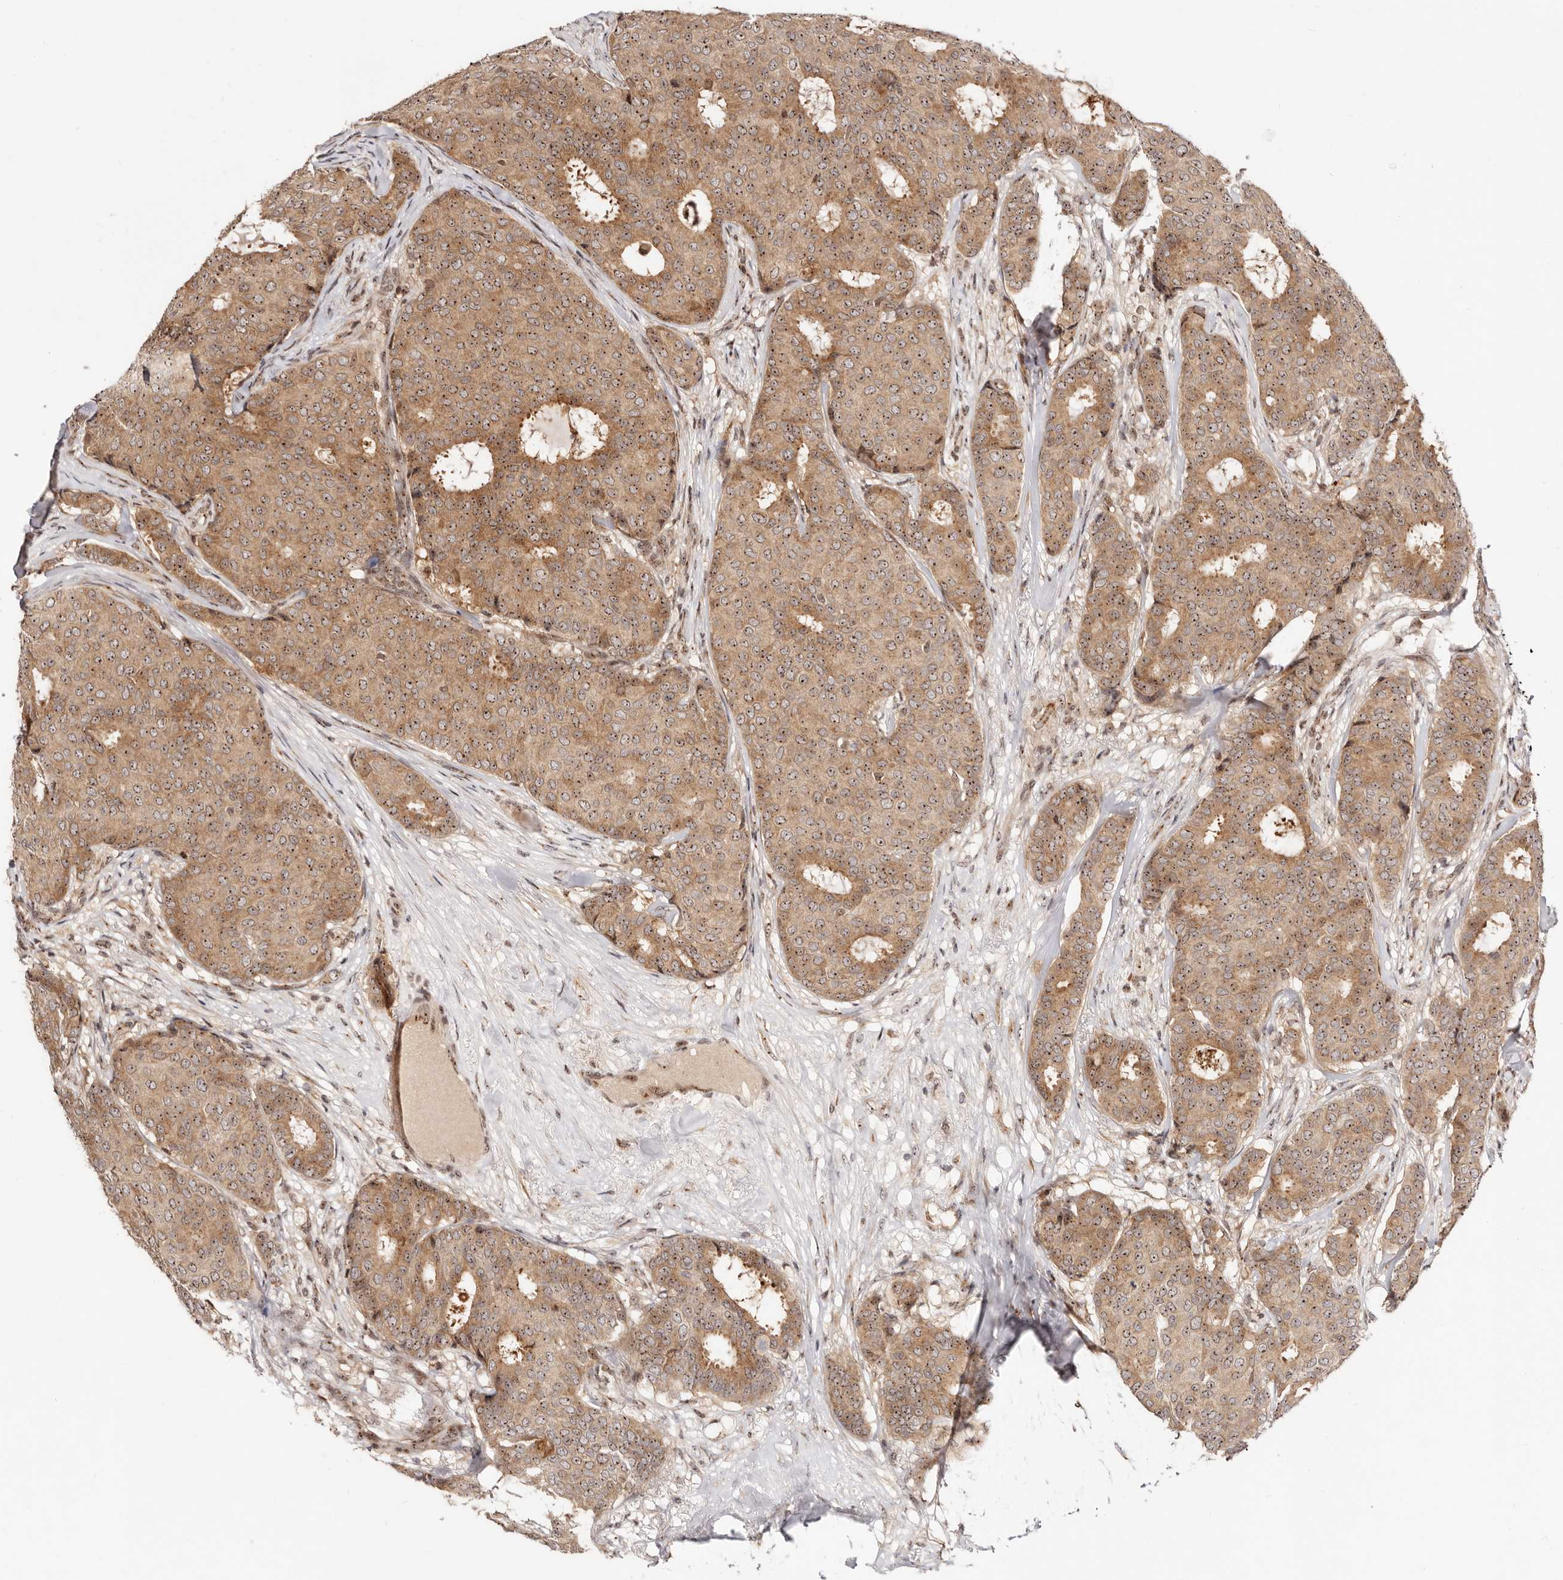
{"staining": {"intensity": "moderate", "quantity": ">75%", "location": "cytoplasmic/membranous,nuclear"}, "tissue": "breast cancer", "cell_type": "Tumor cells", "image_type": "cancer", "snomed": [{"axis": "morphology", "description": "Duct carcinoma"}, {"axis": "topography", "description": "Breast"}], "caption": "Protein staining demonstrates moderate cytoplasmic/membranous and nuclear expression in about >75% of tumor cells in breast infiltrating ductal carcinoma.", "gene": "APOL6", "patient": {"sex": "female", "age": 75}}